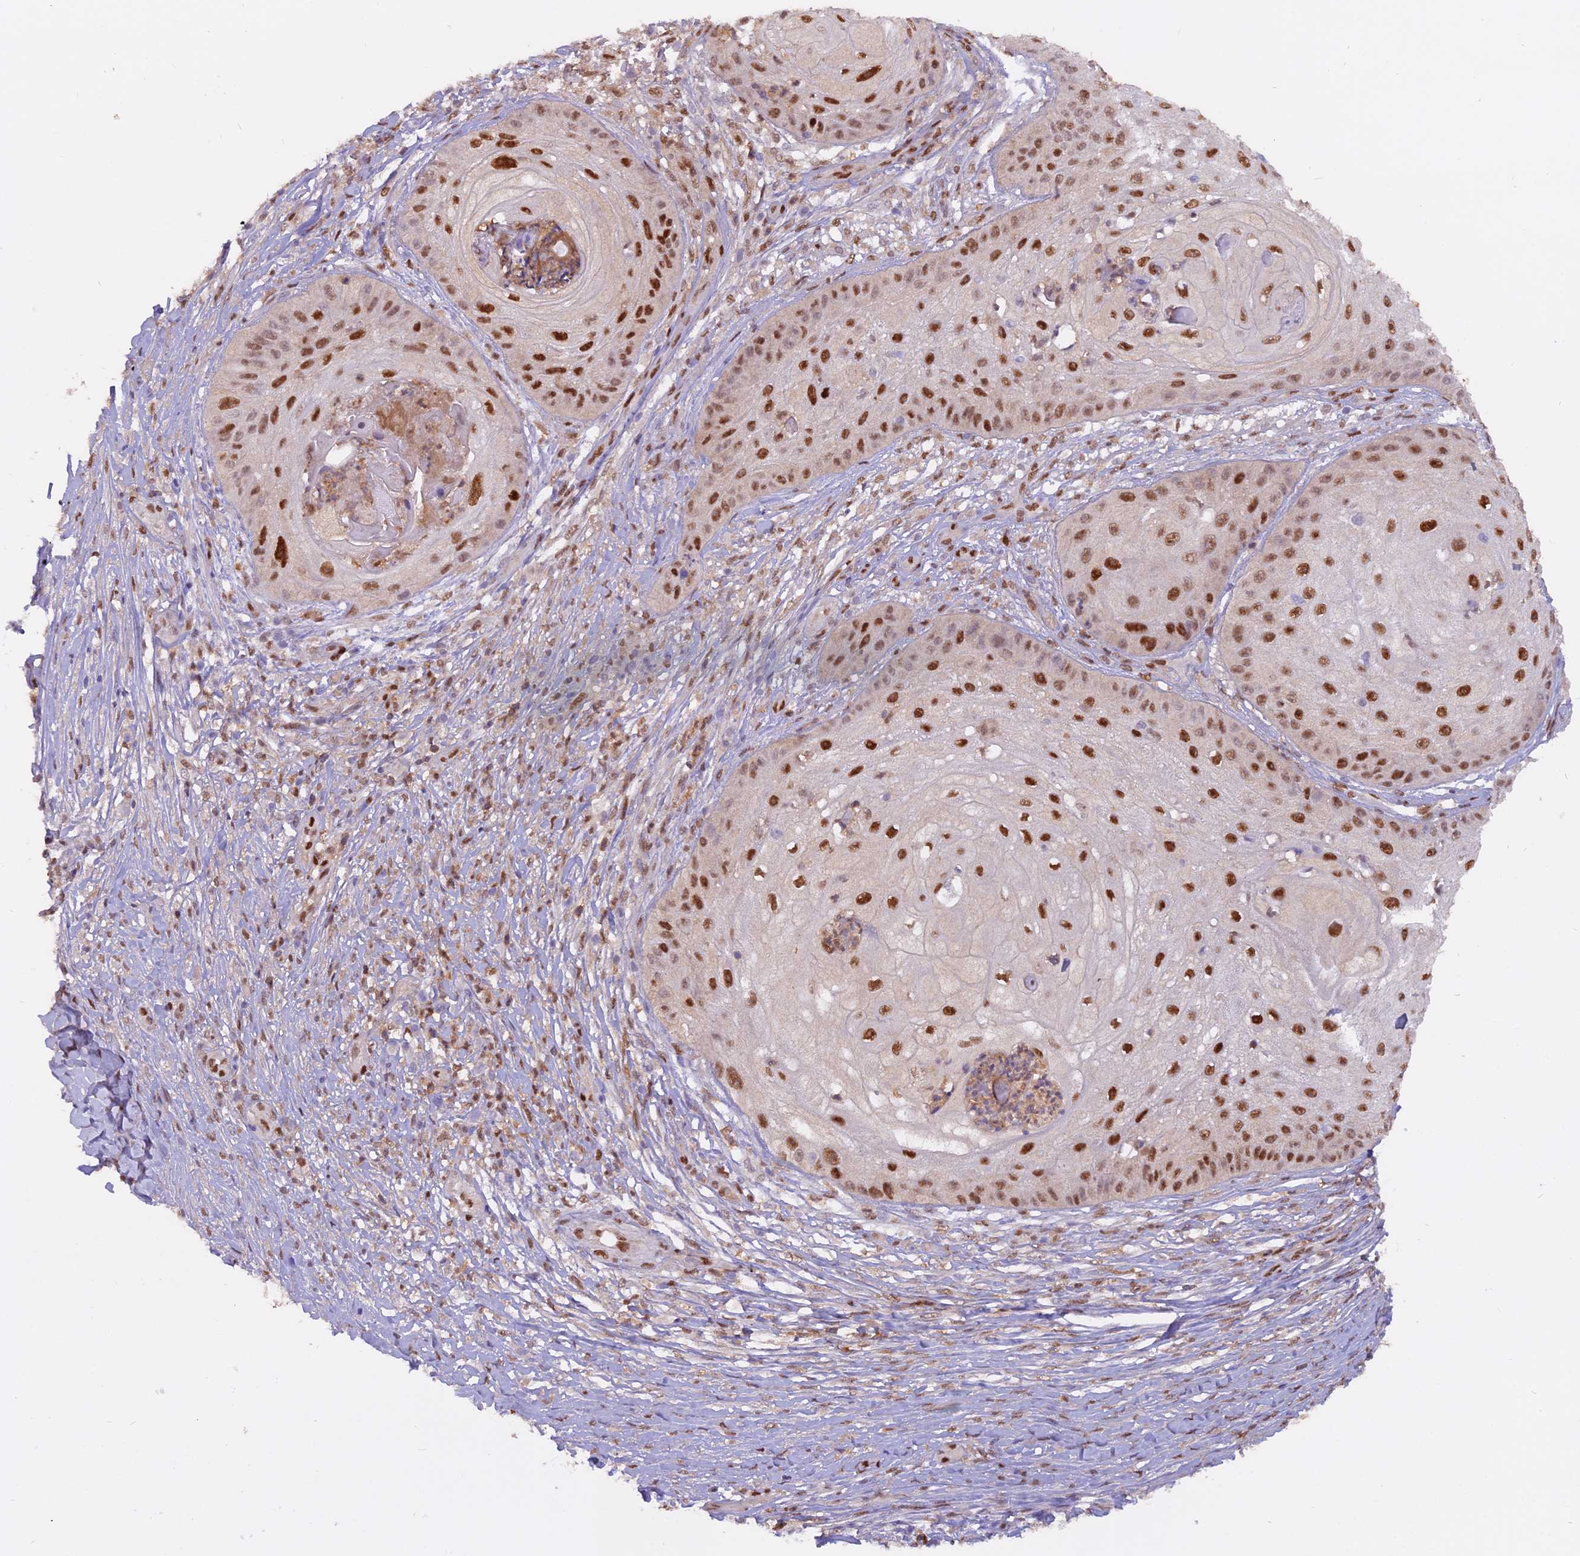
{"staining": {"intensity": "strong", "quantity": ">75%", "location": "nuclear"}, "tissue": "skin cancer", "cell_type": "Tumor cells", "image_type": "cancer", "snomed": [{"axis": "morphology", "description": "Squamous cell carcinoma, NOS"}, {"axis": "topography", "description": "Skin"}], "caption": "The image demonstrates a brown stain indicating the presence of a protein in the nuclear of tumor cells in skin cancer.", "gene": "NPEPL1", "patient": {"sex": "male", "age": 70}}